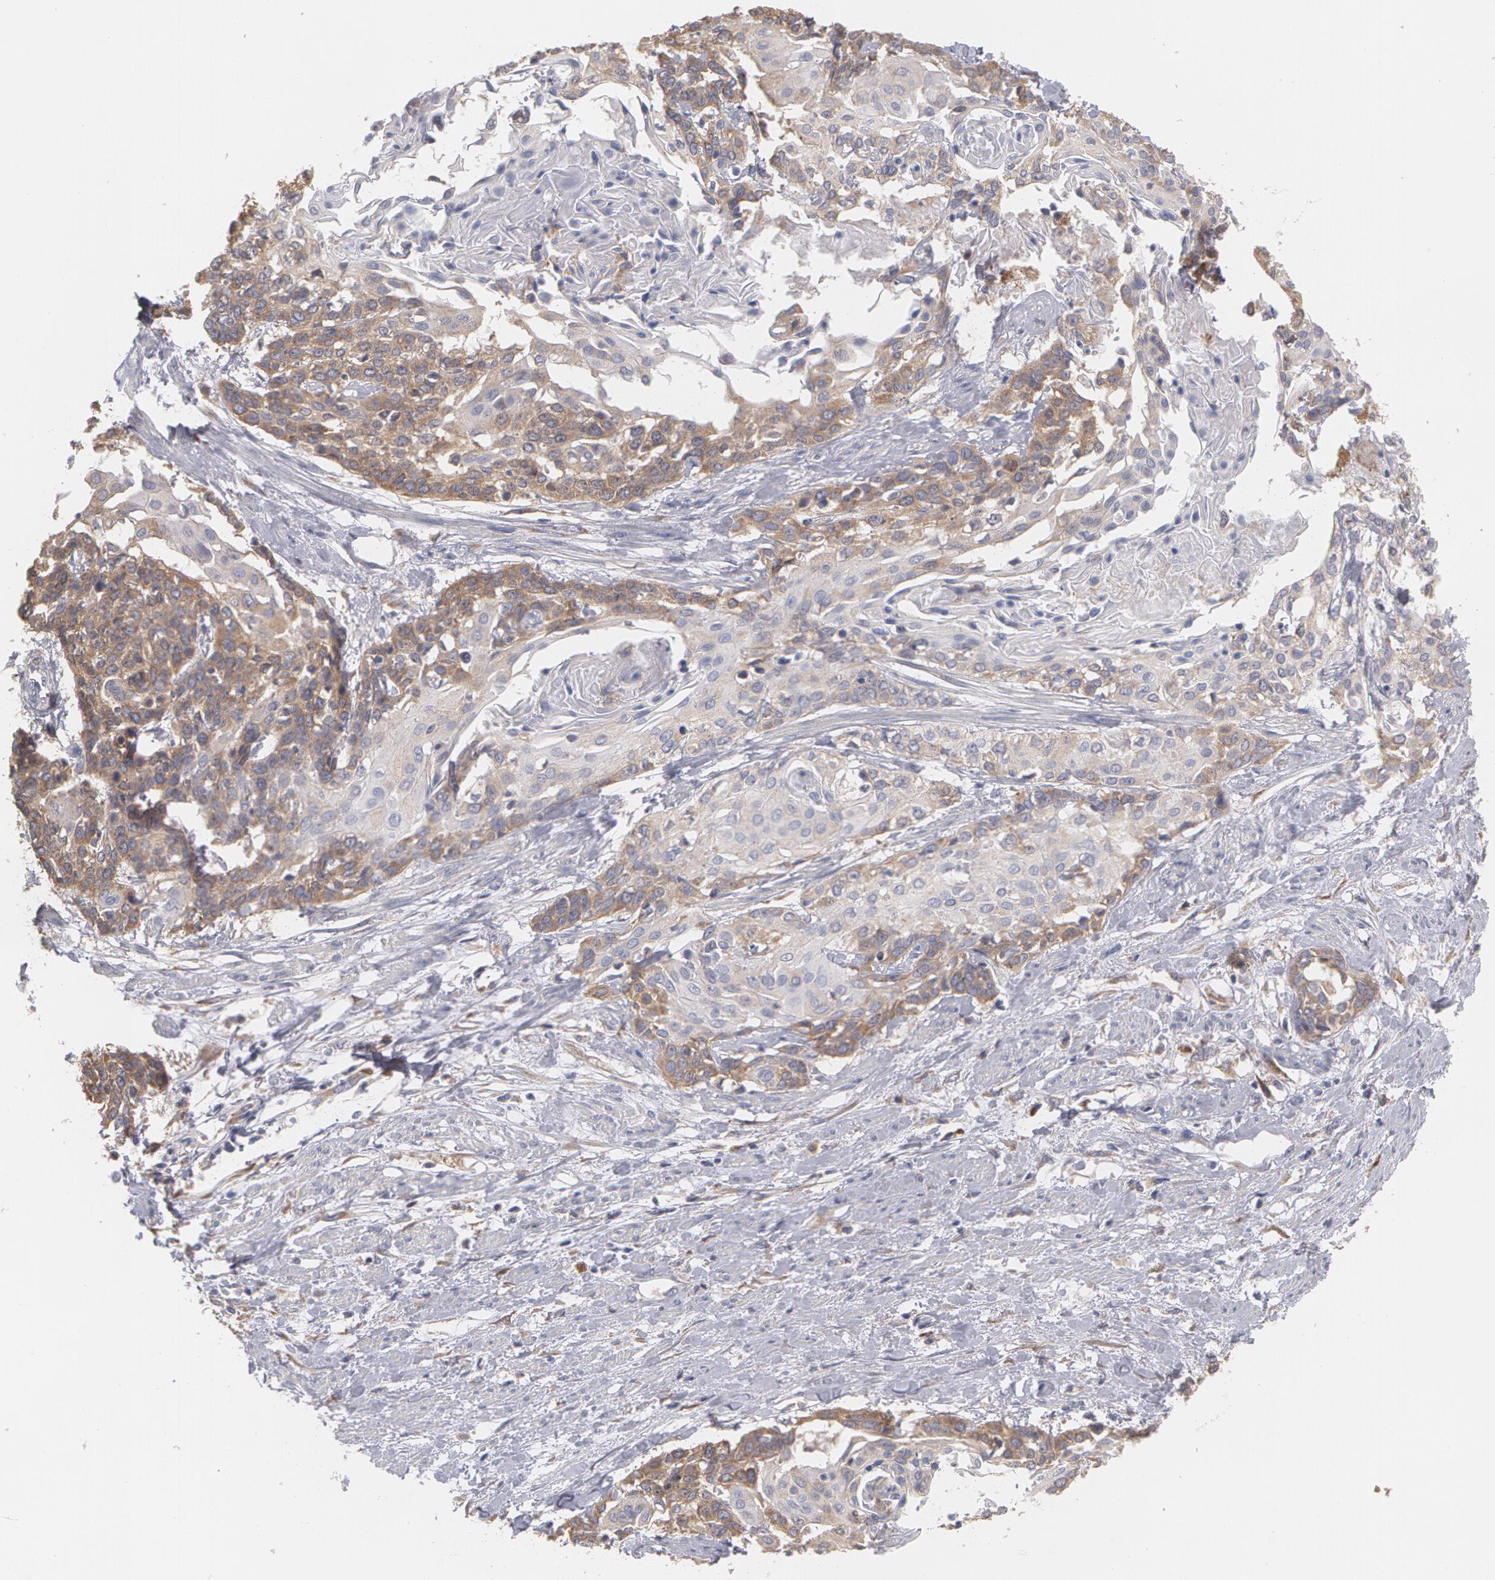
{"staining": {"intensity": "moderate", "quantity": "25%-75%", "location": "cytoplasmic/membranous"}, "tissue": "cervical cancer", "cell_type": "Tumor cells", "image_type": "cancer", "snomed": [{"axis": "morphology", "description": "Squamous cell carcinoma, NOS"}, {"axis": "topography", "description": "Cervix"}], "caption": "Protein staining demonstrates moderate cytoplasmic/membranous staining in approximately 25%-75% of tumor cells in cervical cancer. The protein of interest is stained brown, and the nuclei are stained in blue (DAB IHC with brightfield microscopy, high magnification).", "gene": "MTHFD1", "patient": {"sex": "female", "age": 57}}